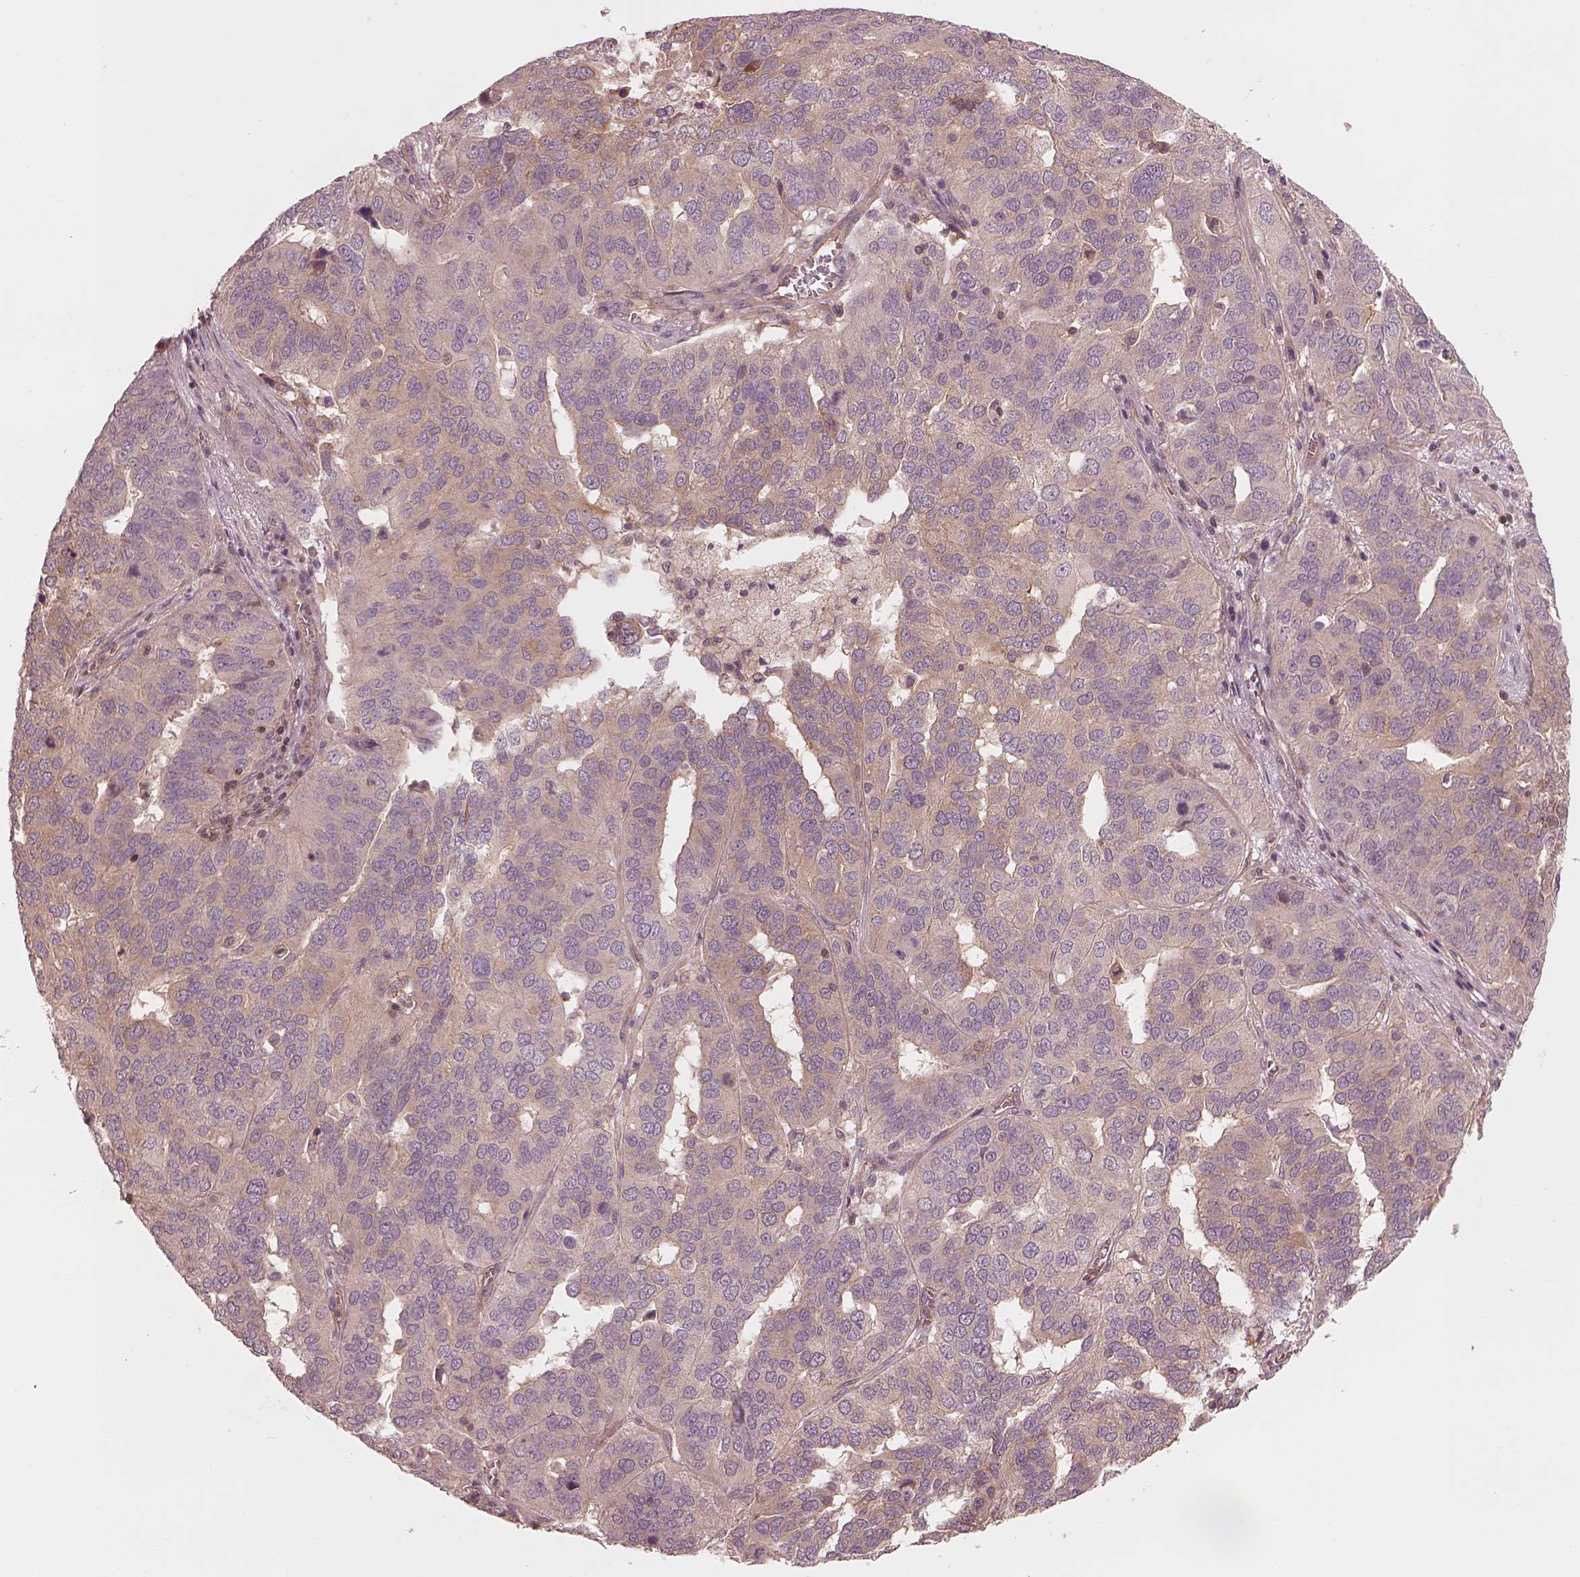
{"staining": {"intensity": "weak", "quantity": "25%-75%", "location": "cytoplasmic/membranous"}, "tissue": "ovarian cancer", "cell_type": "Tumor cells", "image_type": "cancer", "snomed": [{"axis": "morphology", "description": "Carcinoma, endometroid"}, {"axis": "topography", "description": "Soft tissue"}, {"axis": "topography", "description": "Ovary"}], "caption": "Immunohistochemical staining of ovarian cancer reveals weak cytoplasmic/membranous protein expression in about 25%-75% of tumor cells.", "gene": "FAM107B", "patient": {"sex": "female", "age": 52}}